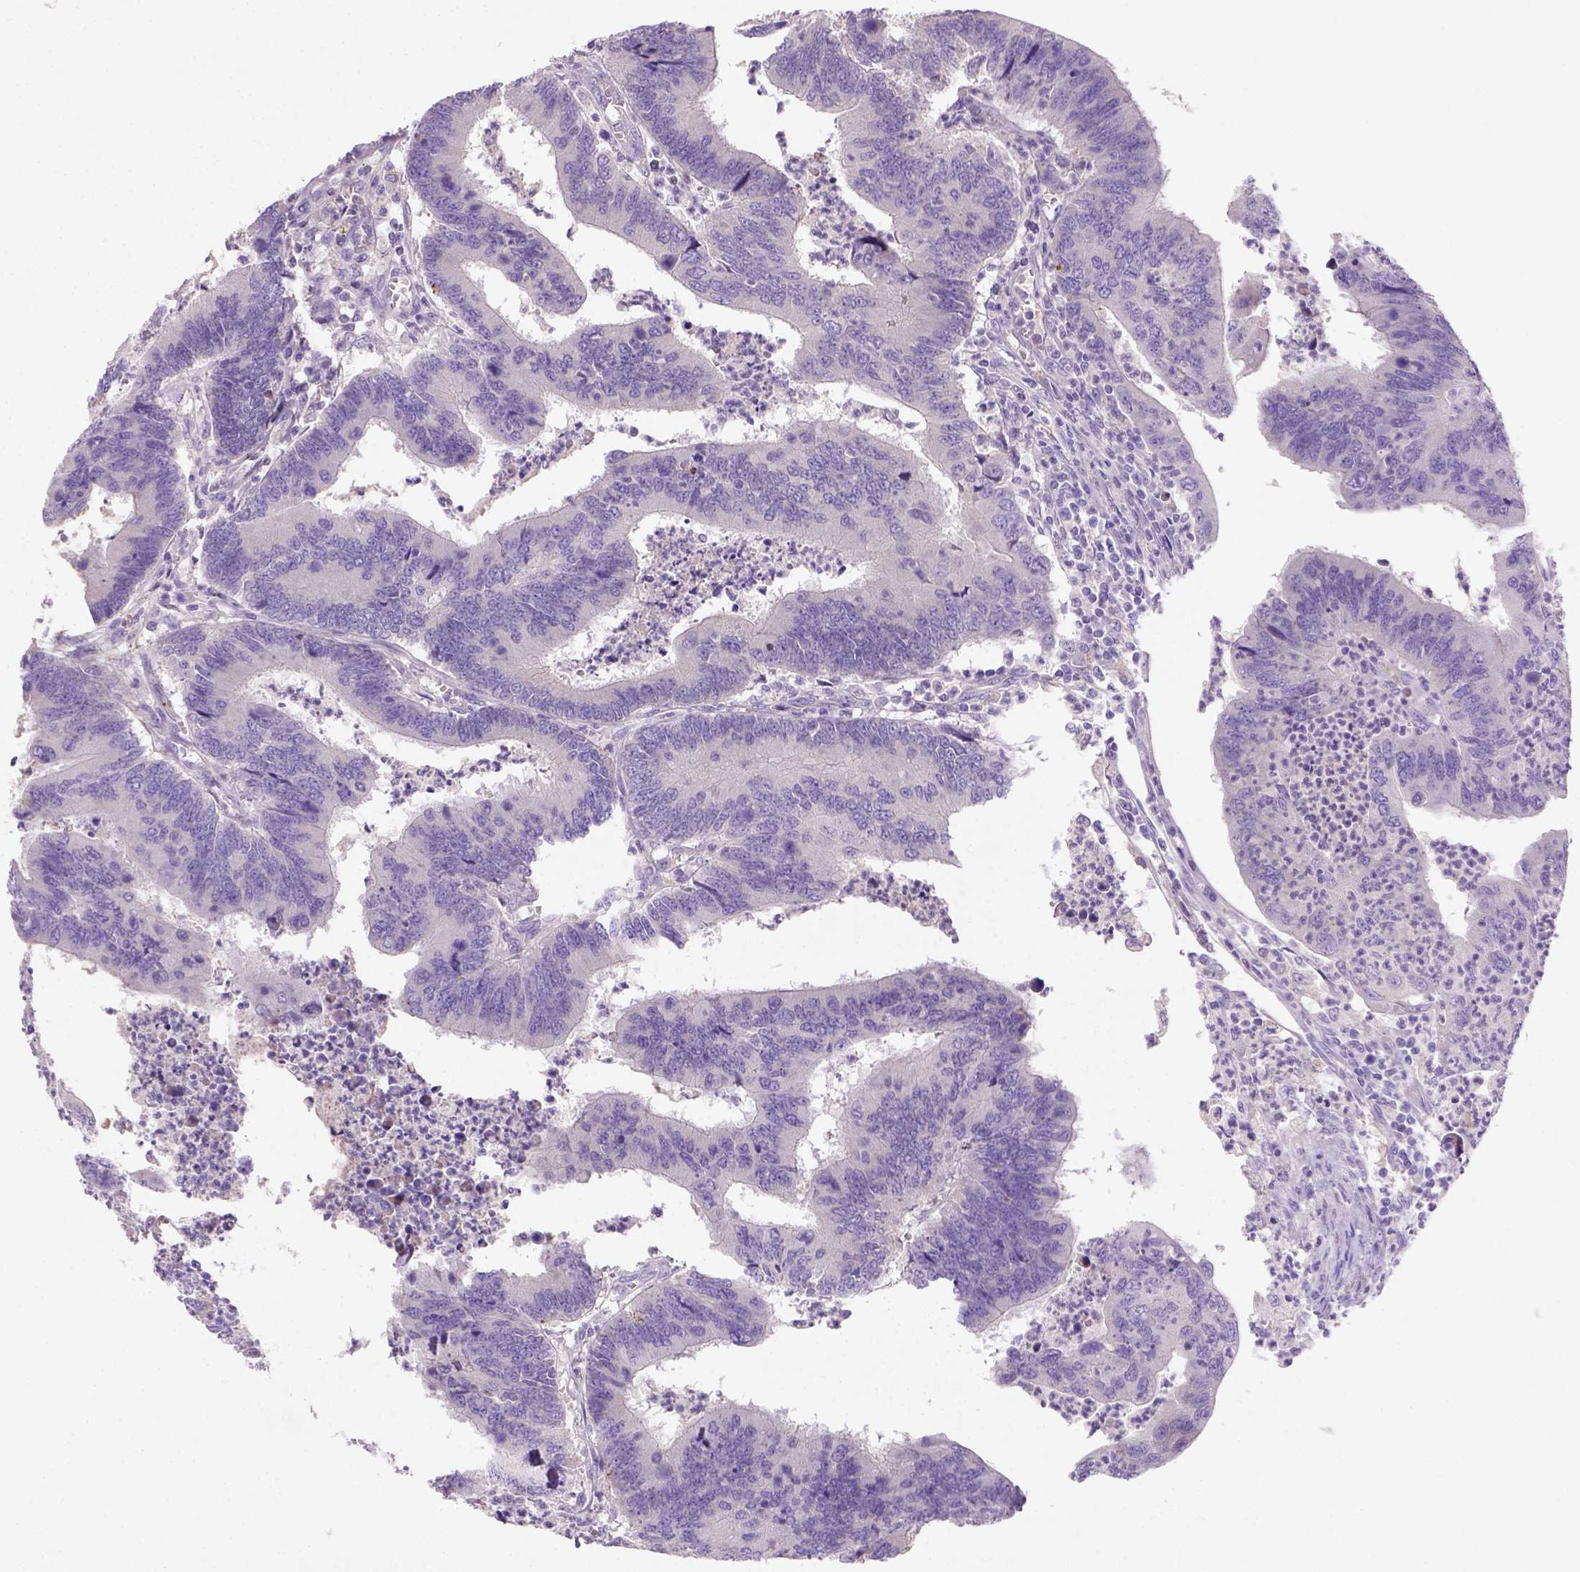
{"staining": {"intensity": "negative", "quantity": "none", "location": "none"}, "tissue": "colorectal cancer", "cell_type": "Tumor cells", "image_type": "cancer", "snomed": [{"axis": "morphology", "description": "Adenocarcinoma, NOS"}, {"axis": "topography", "description": "Colon"}], "caption": "This image is of colorectal cancer stained with IHC to label a protein in brown with the nuclei are counter-stained blue. There is no staining in tumor cells.", "gene": "NUDT2", "patient": {"sex": "female", "age": 67}}